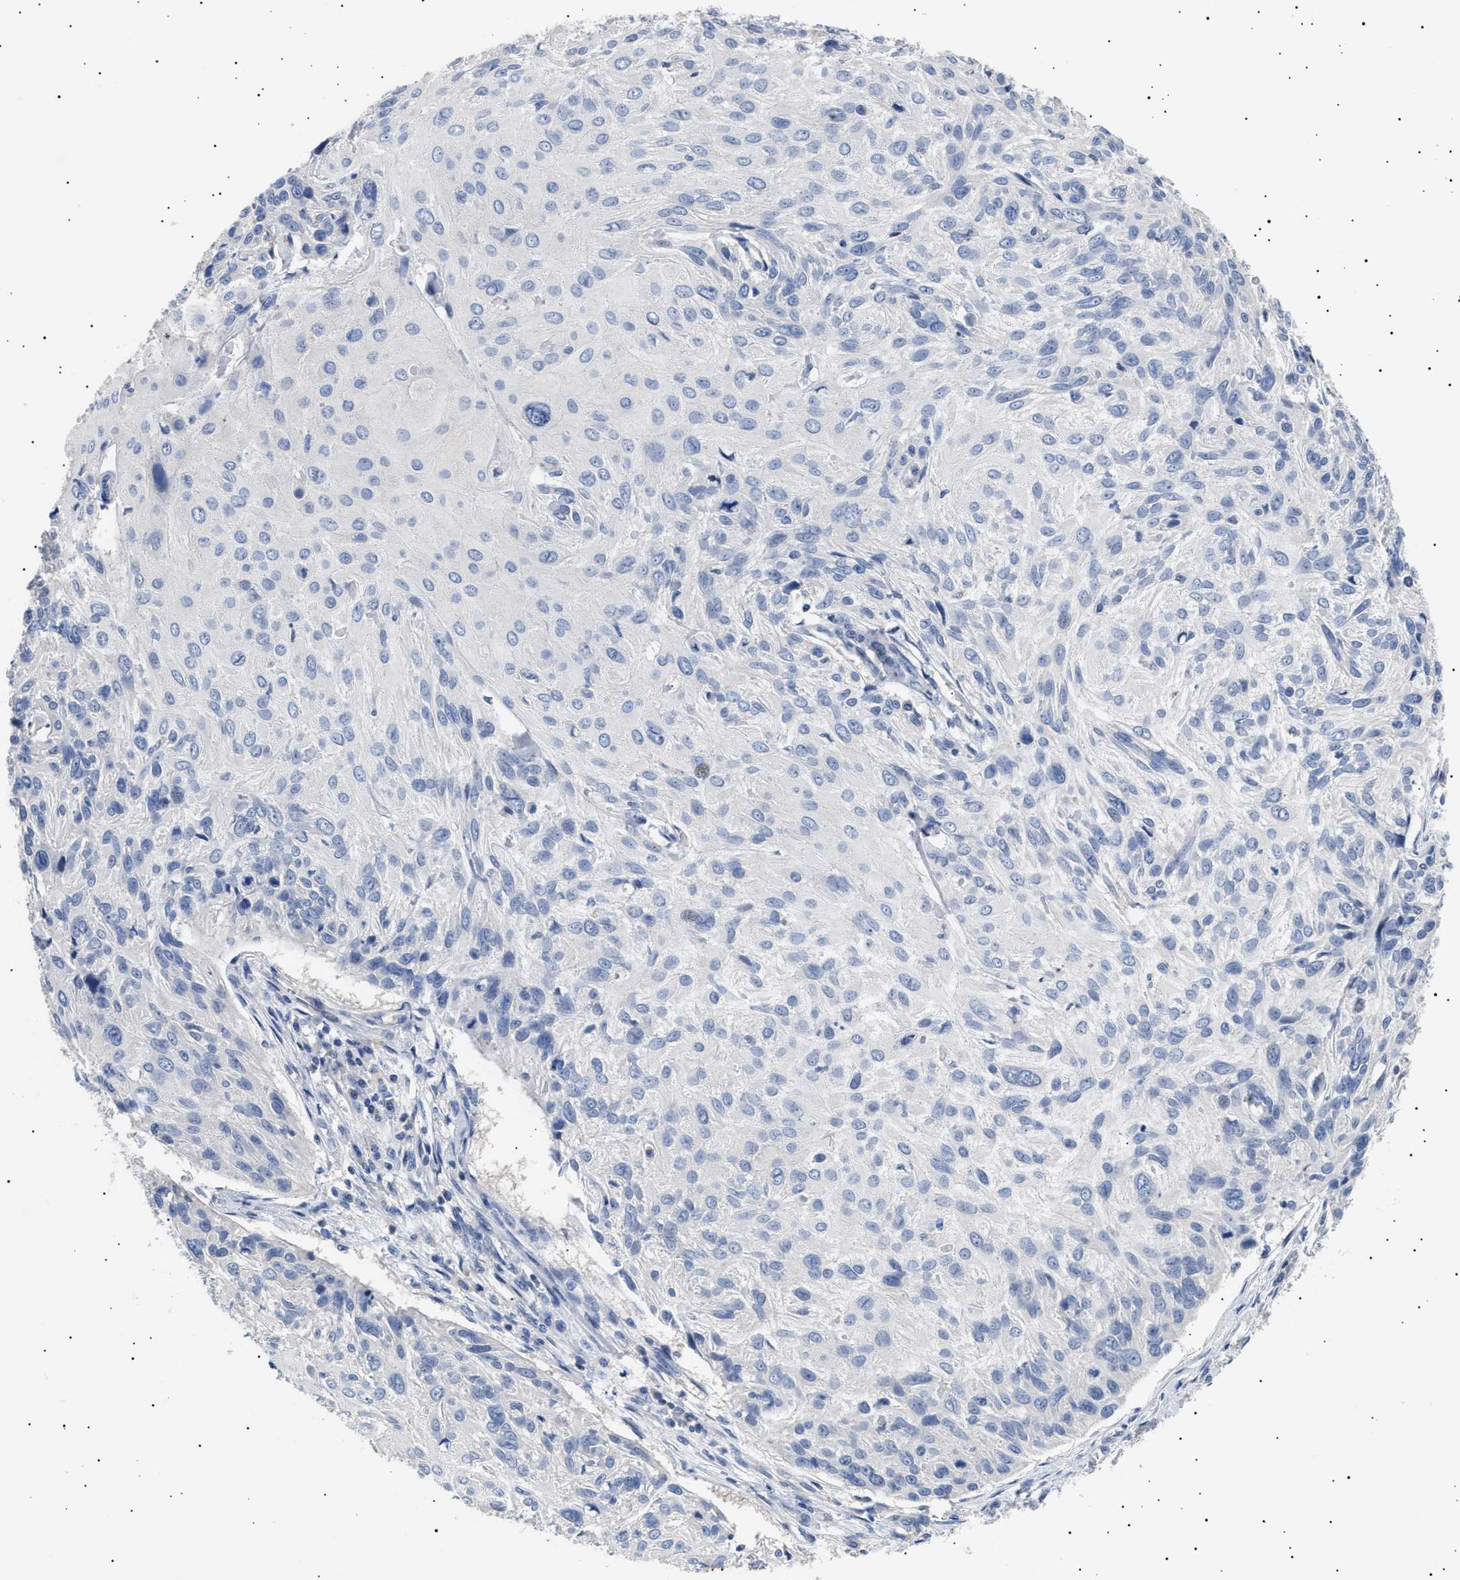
{"staining": {"intensity": "negative", "quantity": "none", "location": "none"}, "tissue": "cervical cancer", "cell_type": "Tumor cells", "image_type": "cancer", "snomed": [{"axis": "morphology", "description": "Squamous cell carcinoma, NOS"}, {"axis": "topography", "description": "Cervix"}], "caption": "This is a image of immunohistochemistry staining of squamous cell carcinoma (cervical), which shows no expression in tumor cells.", "gene": "HEMGN", "patient": {"sex": "female", "age": 51}}